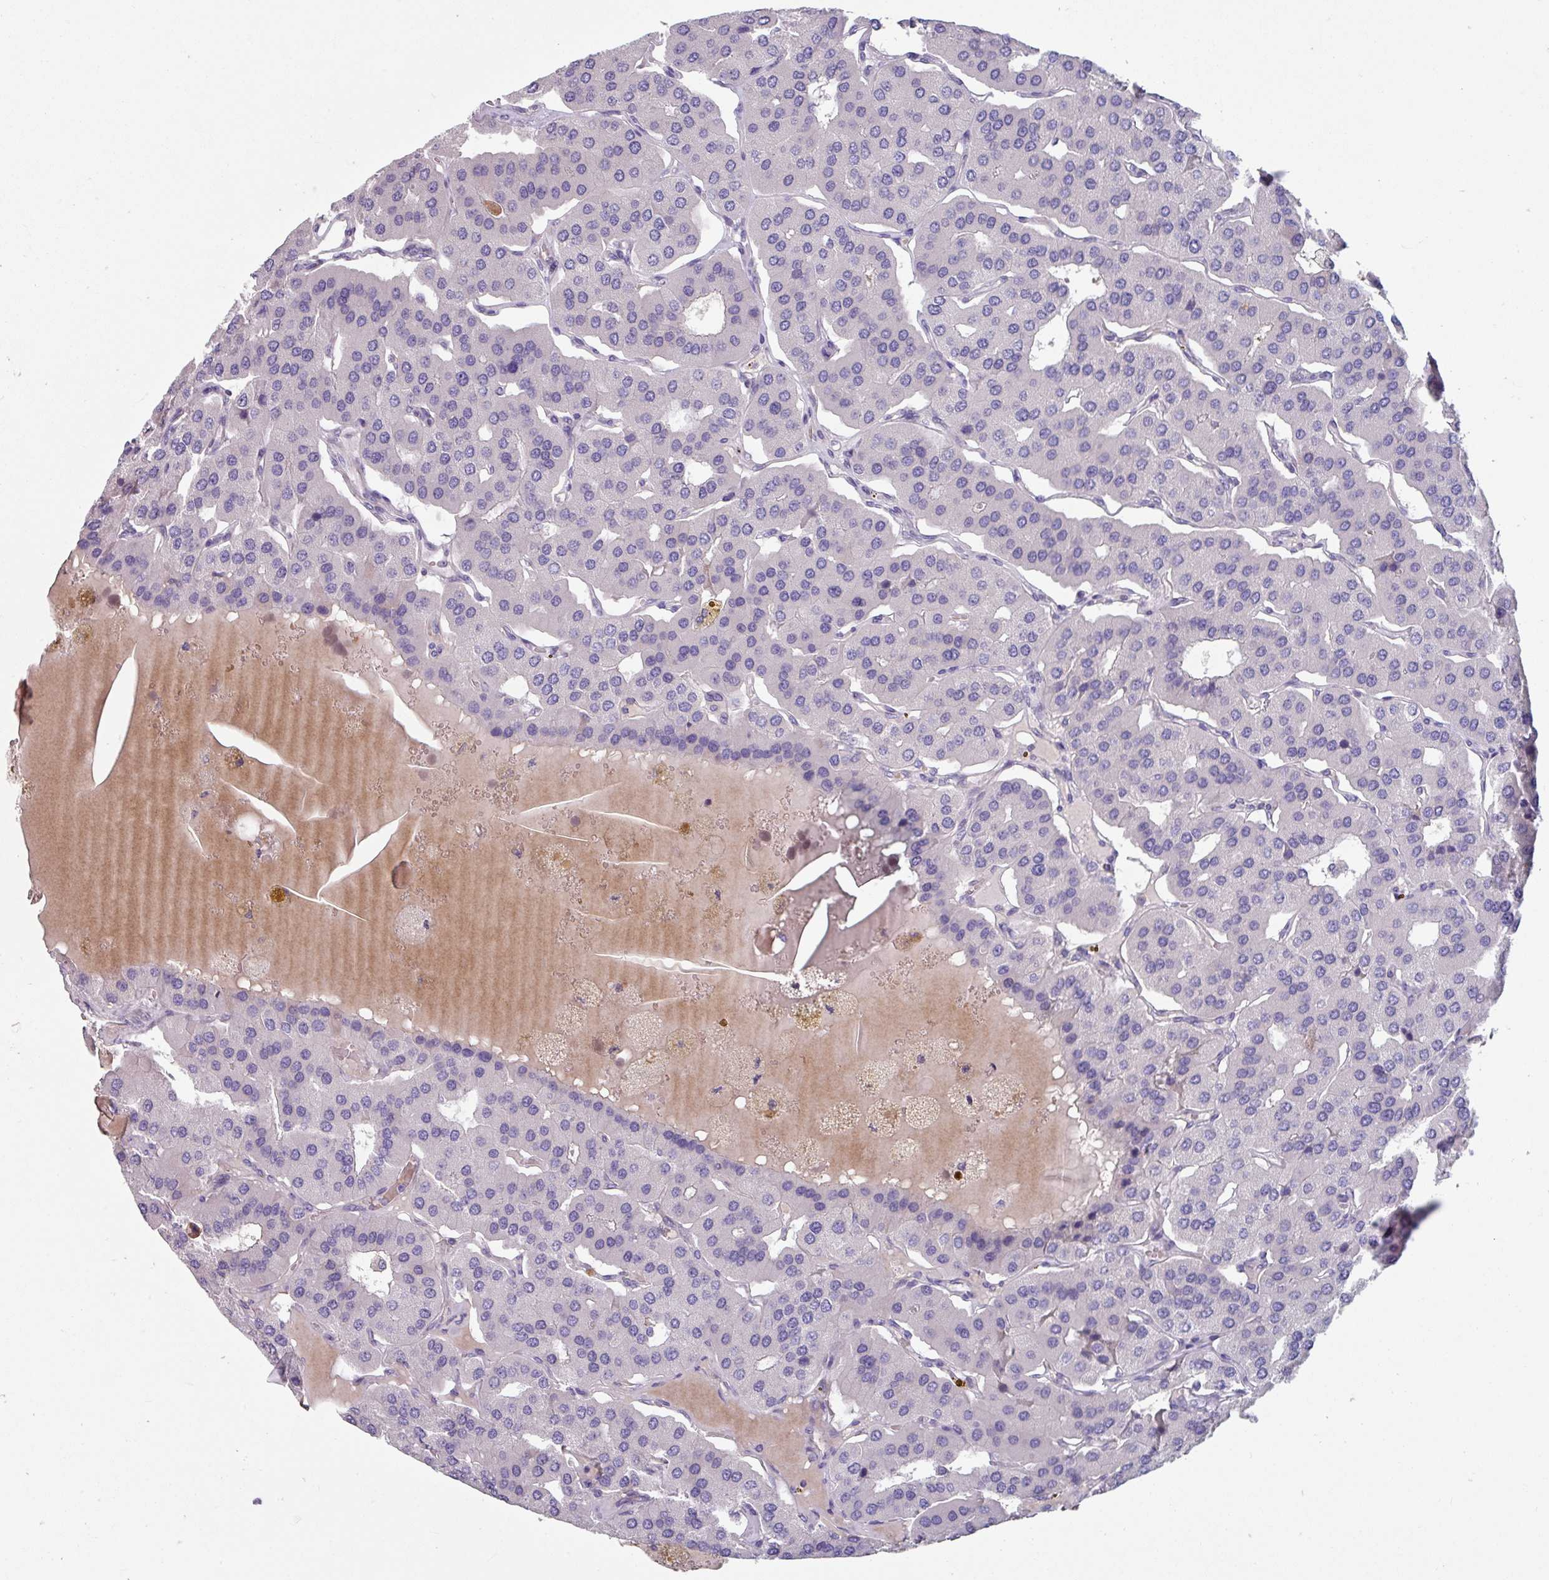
{"staining": {"intensity": "negative", "quantity": "none", "location": "none"}, "tissue": "parathyroid gland", "cell_type": "Glandular cells", "image_type": "normal", "snomed": [{"axis": "morphology", "description": "Normal tissue, NOS"}, {"axis": "morphology", "description": "Adenoma, NOS"}, {"axis": "topography", "description": "Parathyroid gland"}], "caption": "An IHC micrograph of benign parathyroid gland is shown. There is no staining in glandular cells of parathyroid gland. (IHC, brightfield microscopy, high magnification).", "gene": "TMEM132A", "patient": {"sex": "female", "age": 86}}